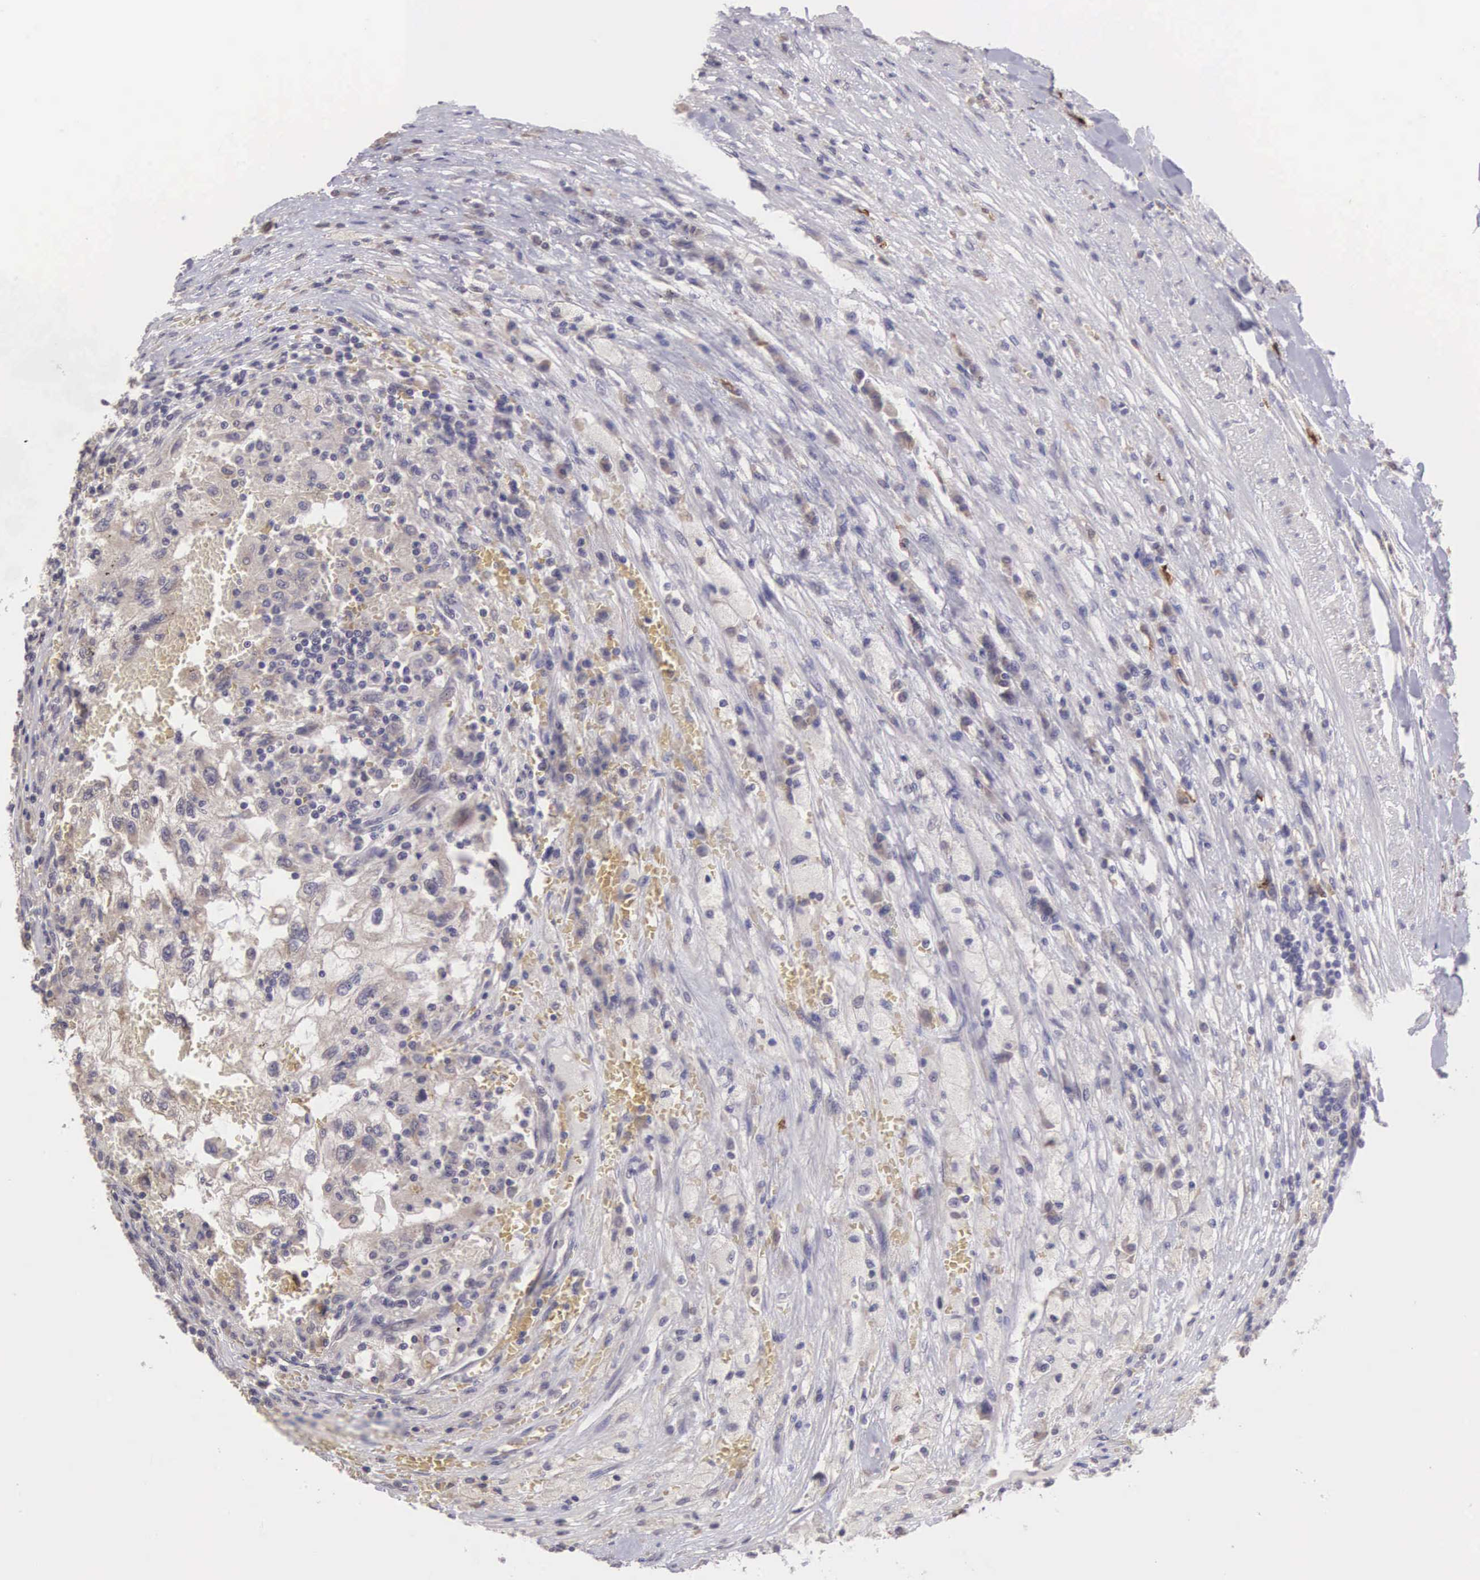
{"staining": {"intensity": "weak", "quantity": ">75%", "location": "cytoplasmic/membranous"}, "tissue": "renal cancer", "cell_type": "Tumor cells", "image_type": "cancer", "snomed": [{"axis": "morphology", "description": "Normal tissue, NOS"}, {"axis": "morphology", "description": "Adenocarcinoma, NOS"}, {"axis": "topography", "description": "Kidney"}], "caption": "An image showing weak cytoplasmic/membranous positivity in about >75% of tumor cells in renal cancer, as visualized by brown immunohistochemical staining.", "gene": "CDC45", "patient": {"sex": "male", "age": 71}}